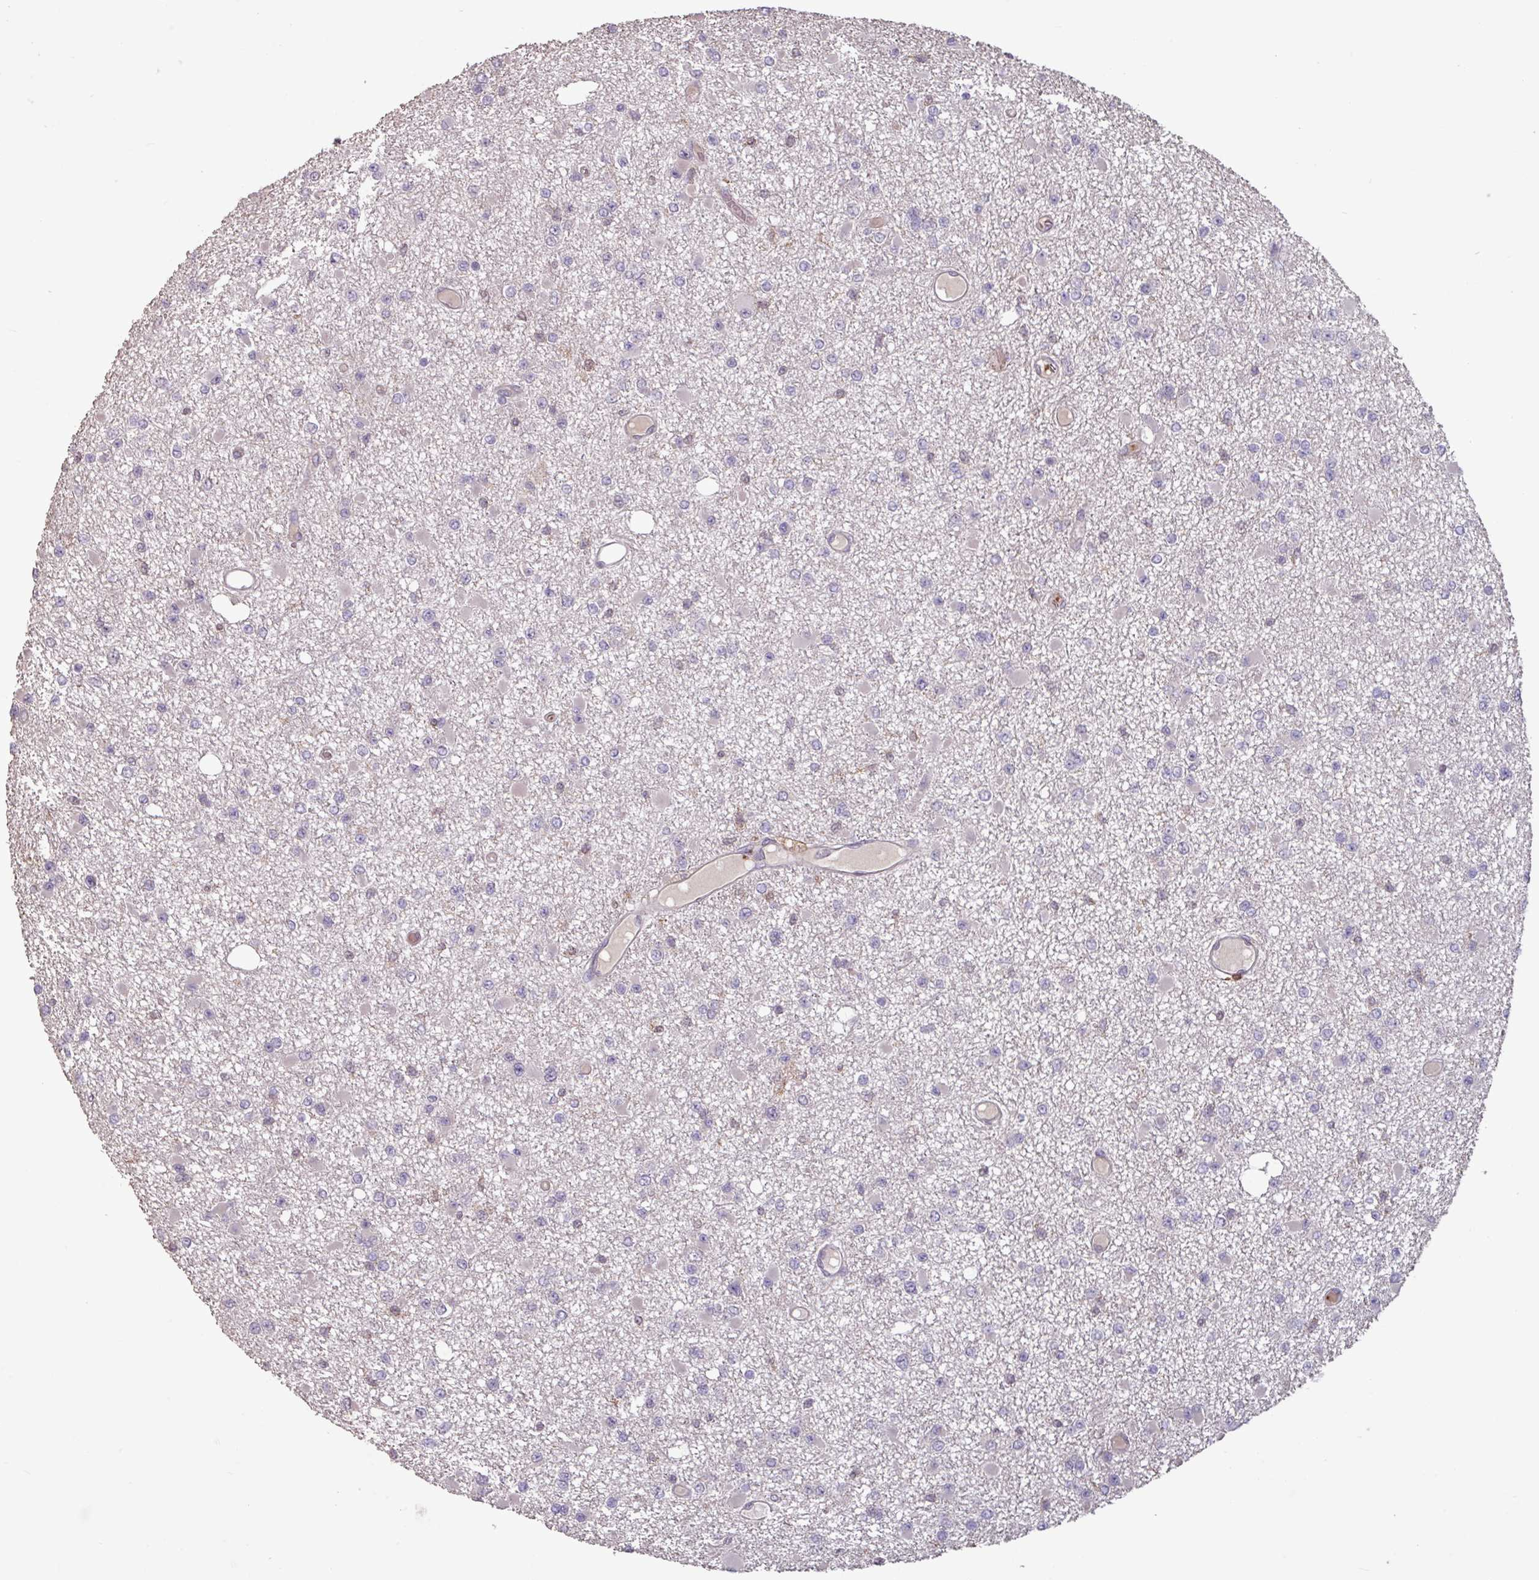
{"staining": {"intensity": "negative", "quantity": "none", "location": "none"}, "tissue": "glioma", "cell_type": "Tumor cells", "image_type": "cancer", "snomed": [{"axis": "morphology", "description": "Glioma, malignant, Low grade"}, {"axis": "topography", "description": "Brain"}], "caption": "Protein analysis of glioma demonstrates no significant positivity in tumor cells.", "gene": "SEC61G", "patient": {"sex": "female", "age": 22}}